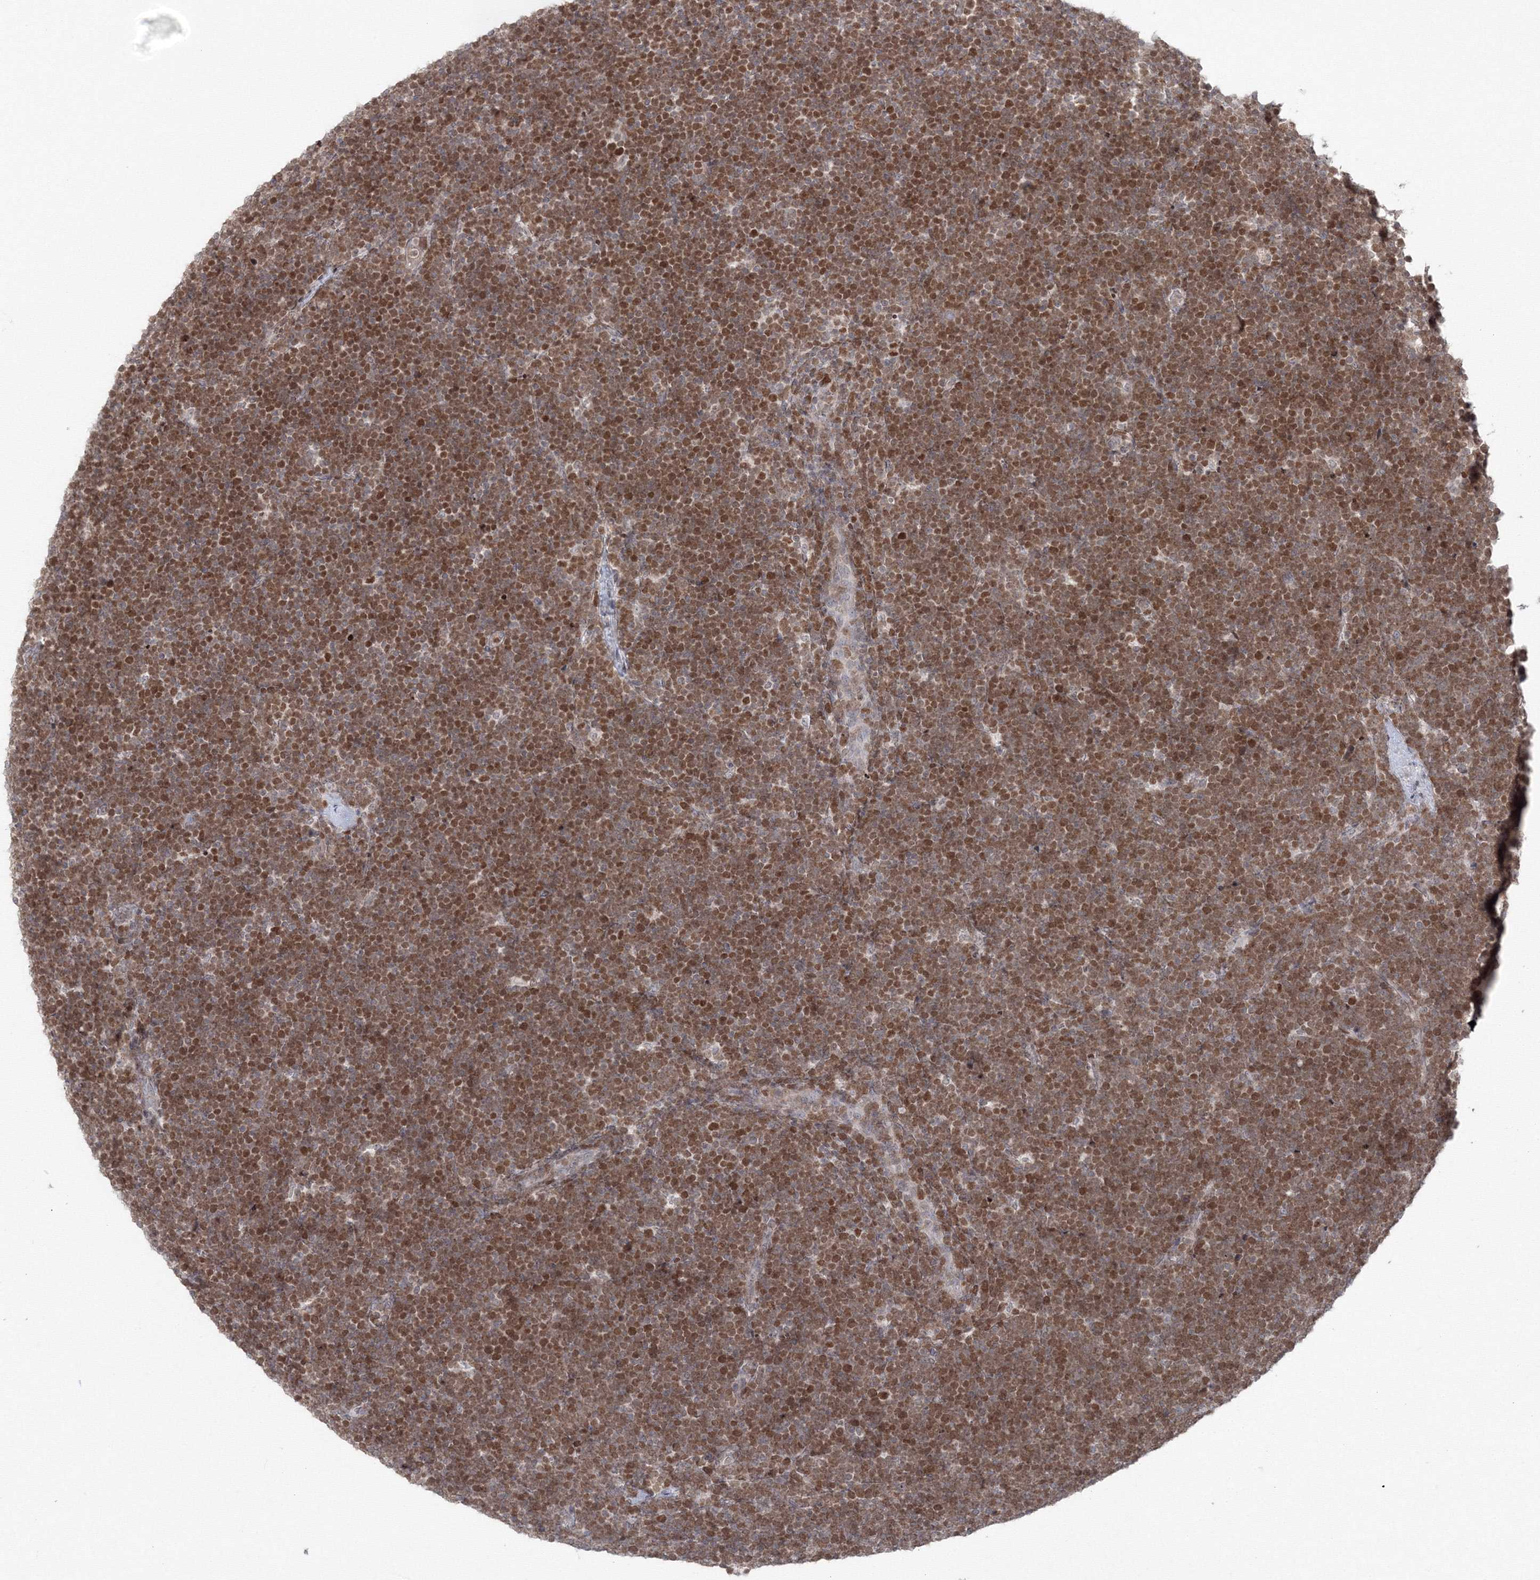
{"staining": {"intensity": "moderate", "quantity": ">75%", "location": "nuclear"}, "tissue": "lymphoma", "cell_type": "Tumor cells", "image_type": "cancer", "snomed": [{"axis": "morphology", "description": "Malignant lymphoma, non-Hodgkin's type, High grade"}, {"axis": "topography", "description": "Lymph node"}], "caption": "Protein staining of lymphoma tissue displays moderate nuclear expression in about >75% of tumor cells.", "gene": "KIF4A", "patient": {"sex": "male", "age": 13}}